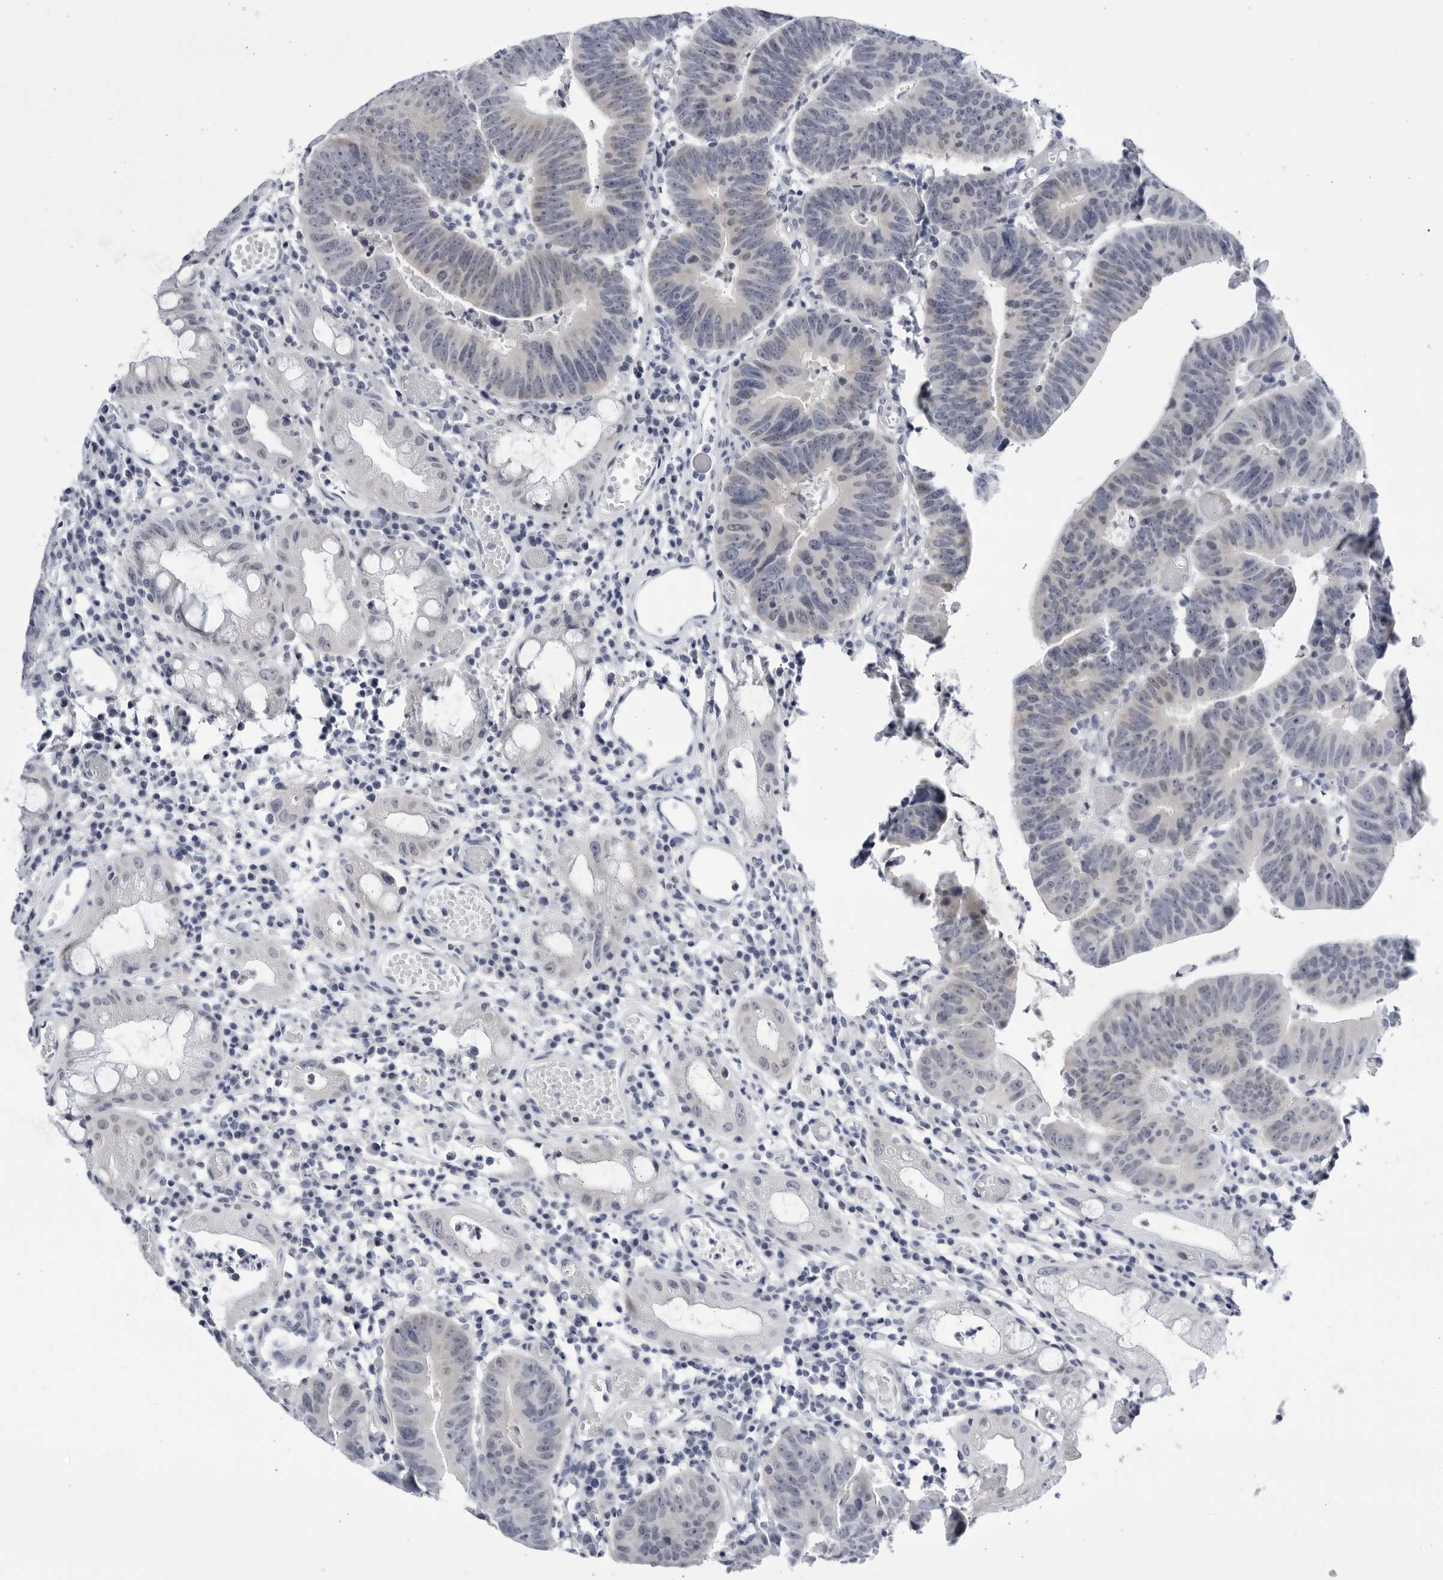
{"staining": {"intensity": "negative", "quantity": "none", "location": "none"}, "tissue": "colorectal cancer", "cell_type": "Tumor cells", "image_type": "cancer", "snomed": [{"axis": "morphology", "description": "Adenocarcinoma, NOS"}, {"axis": "topography", "description": "Rectum"}], "caption": "A high-resolution histopathology image shows immunohistochemistry staining of colorectal cancer (adenocarcinoma), which demonstrates no significant expression in tumor cells.", "gene": "CCDC181", "patient": {"sex": "female", "age": 65}}